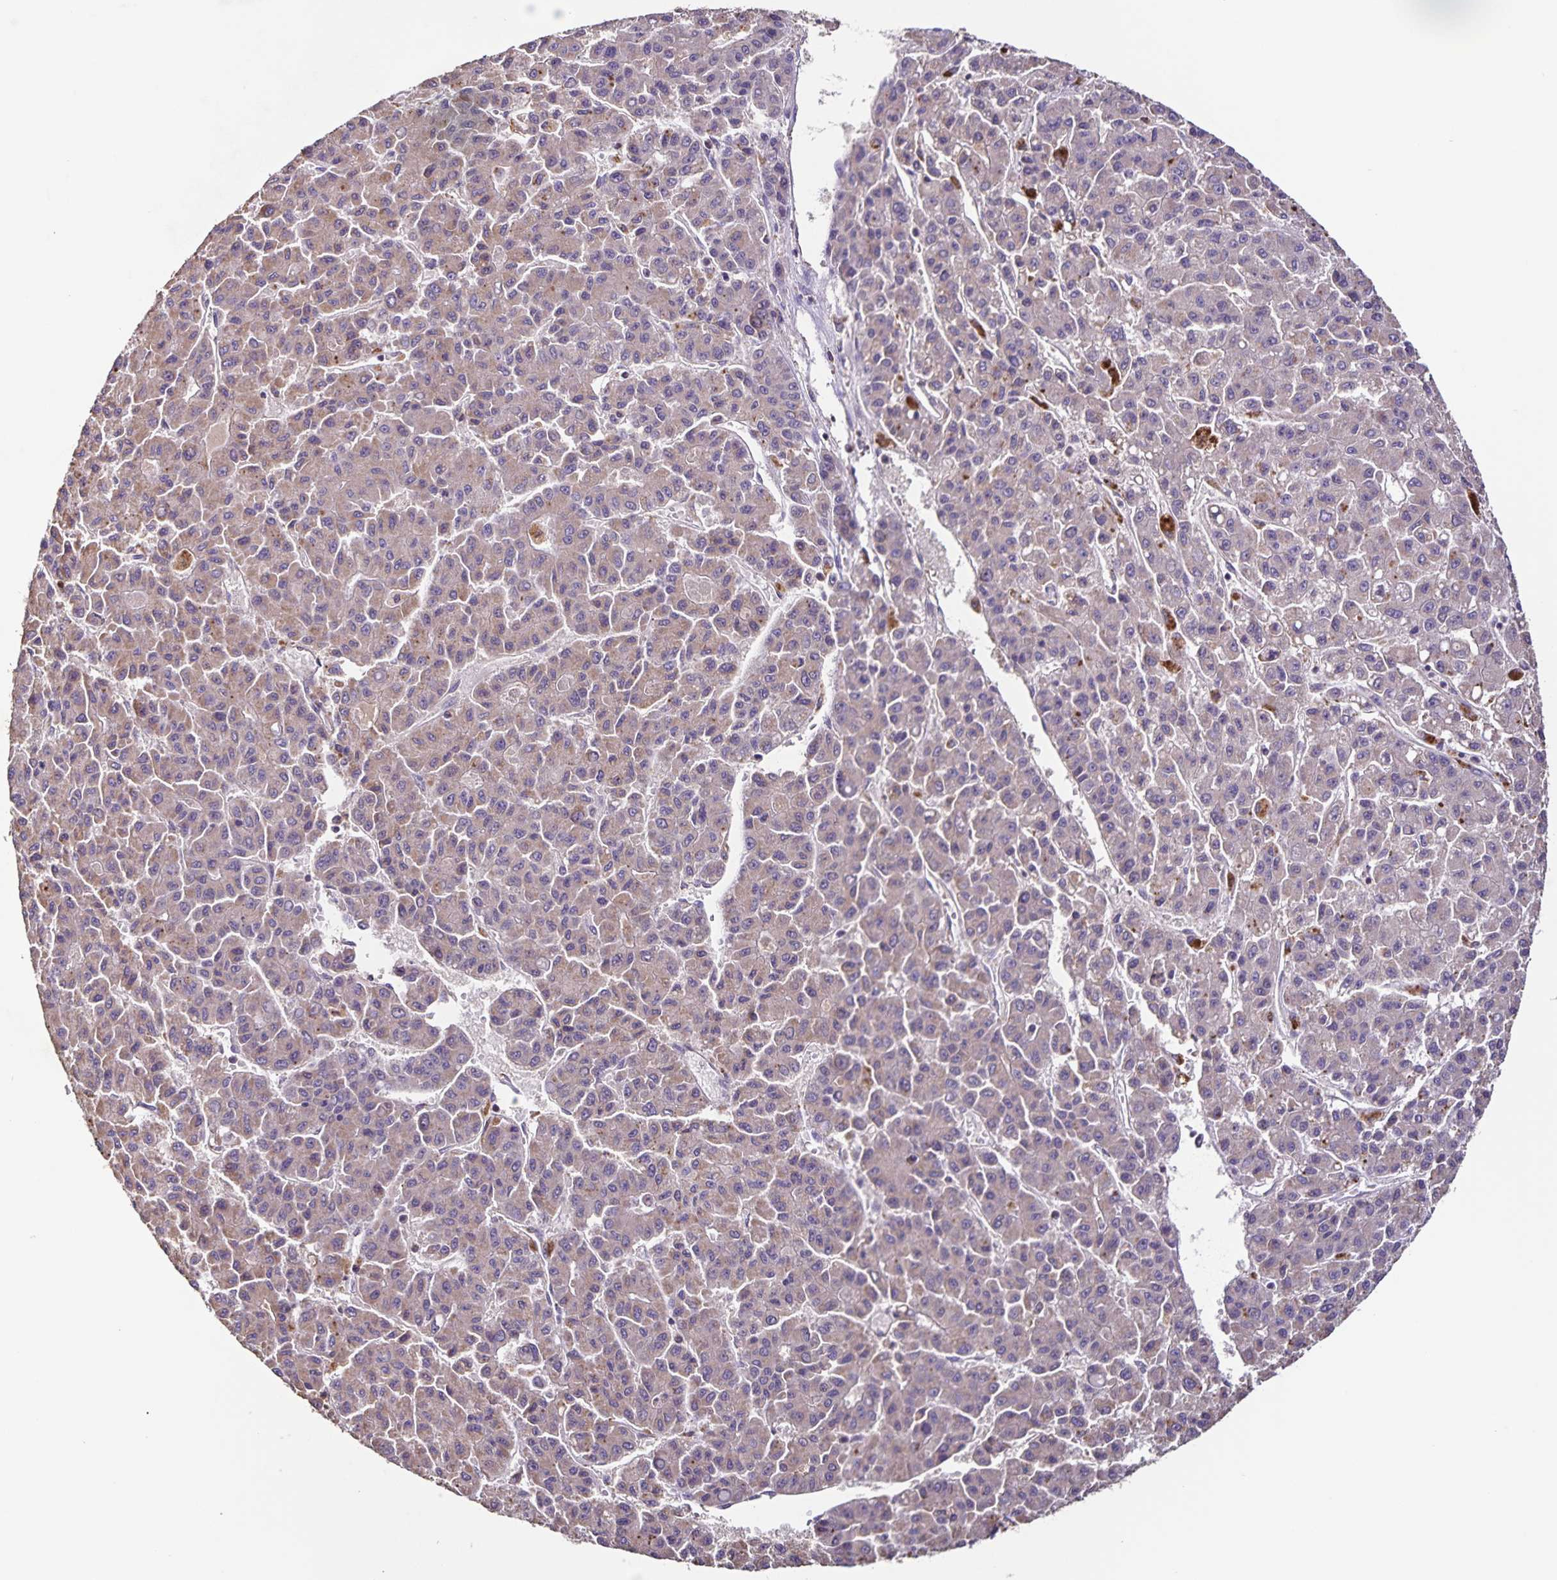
{"staining": {"intensity": "weak", "quantity": "25%-75%", "location": "cytoplasmic/membranous"}, "tissue": "liver cancer", "cell_type": "Tumor cells", "image_type": "cancer", "snomed": [{"axis": "morphology", "description": "Carcinoma, Hepatocellular, NOS"}, {"axis": "topography", "description": "Liver"}], "caption": "An immunohistochemistry histopathology image of tumor tissue is shown. Protein staining in brown shows weak cytoplasmic/membranous positivity in liver cancer (hepatocellular carcinoma) within tumor cells.", "gene": "MAN1A1", "patient": {"sex": "male", "age": 70}}